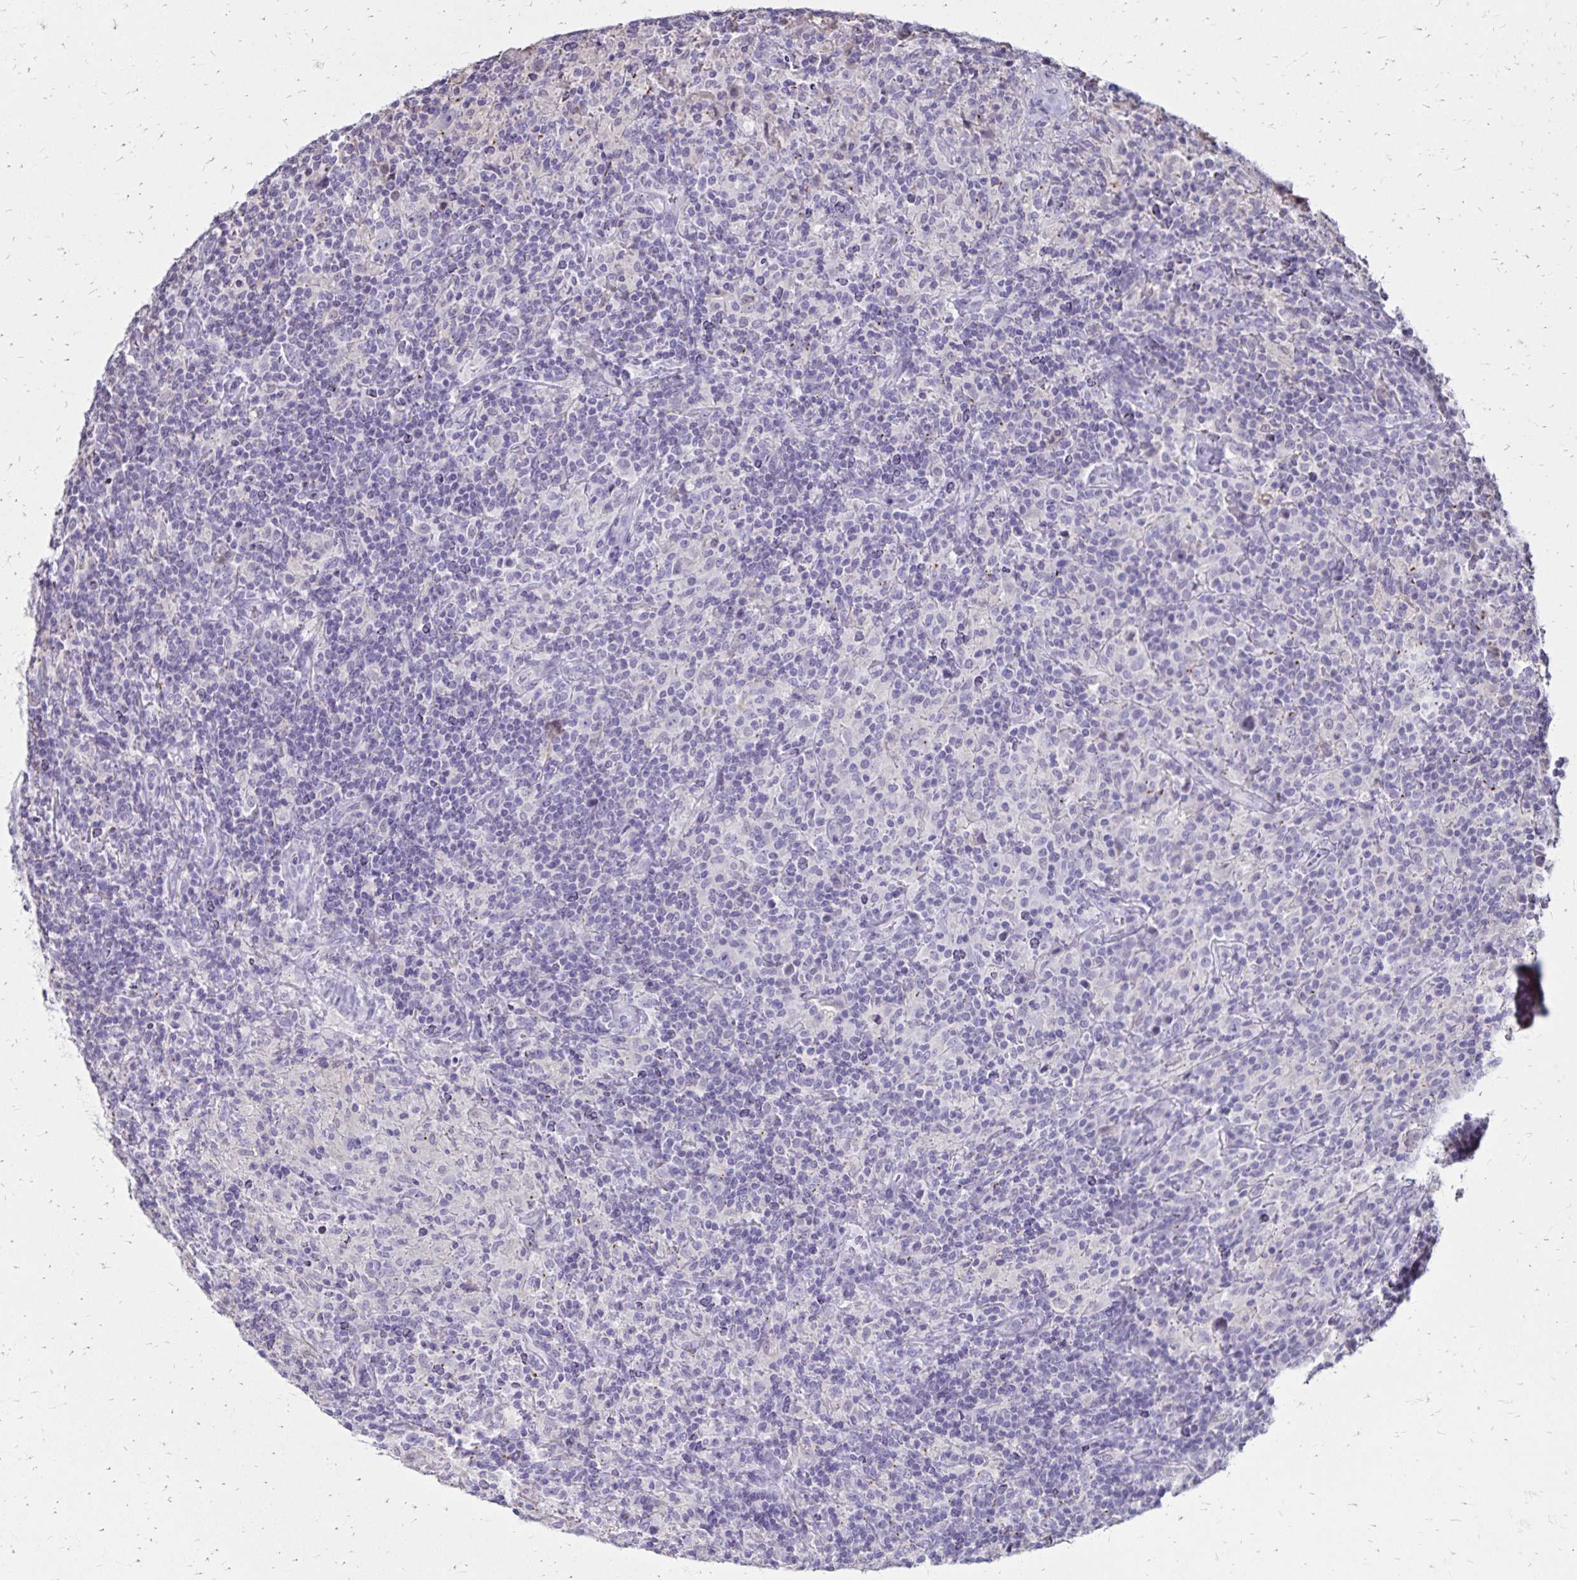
{"staining": {"intensity": "negative", "quantity": "none", "location": "none"}, "tissue": "lymphoma", "cell_type": "Tumor cells", "image_type": "cancer", "snomed": [{"axis": "morphology", "description": "Hodgkin's disease, NOS"}, {"axis": "topography", "description": "Lymph node"}], "caption": "A high-resolution histopathology image shows immunohistochemistry (IHC) staining of Hodgkin's disease, which demonstrates no significant positivity in tumor cells.", "gene": "SH3GL3", "patient": {"sex": "male", "age": 70}}